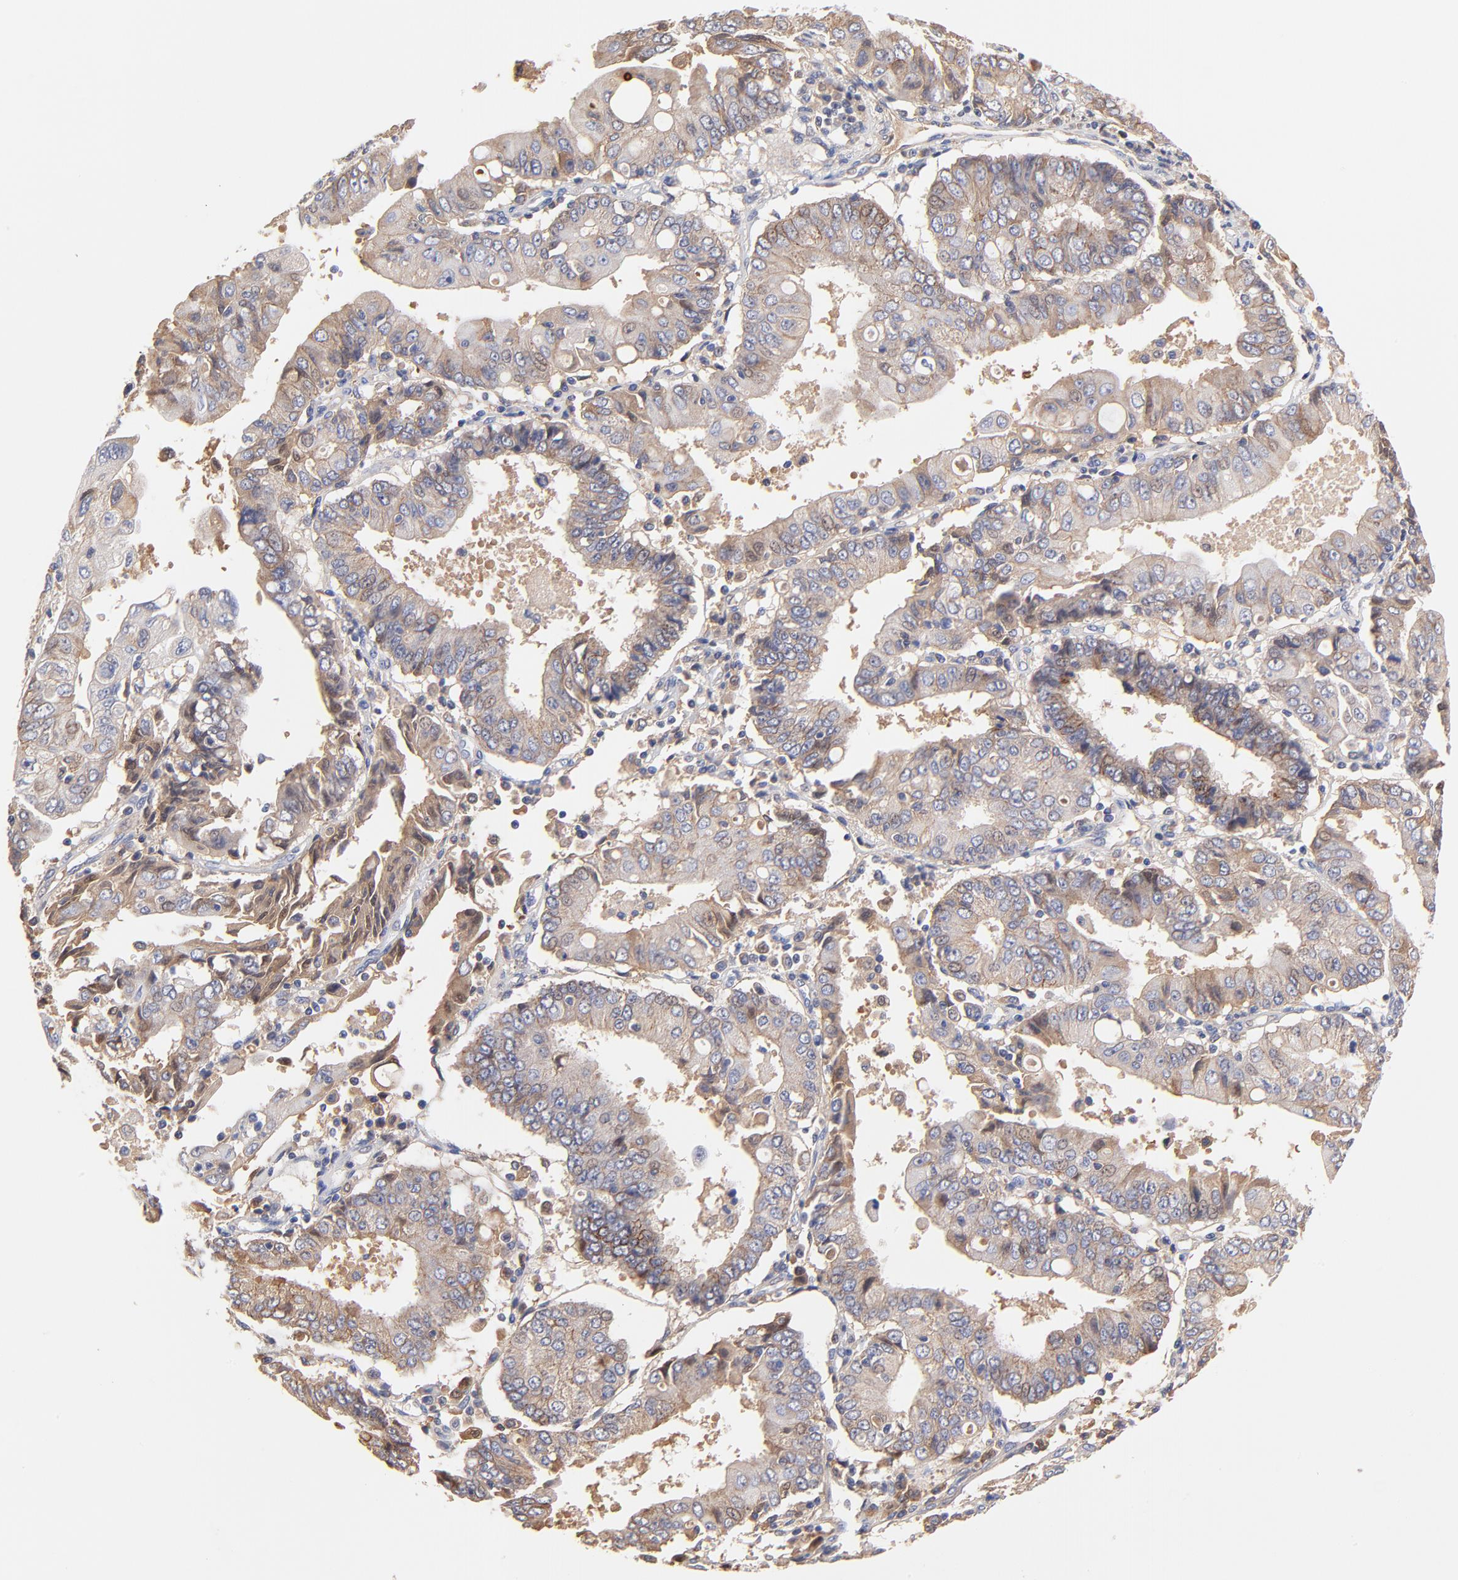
{"staining": {"intensity": "moderate", "quantity": ">75%", "location": "cytoplasmic/membranous"}, "tissue": "endometrial cancer", "cell_type": "Tumor cells", "image_type": "cancer", "snomed": [{"axis": "morphology", "description": "Adenocarcinoma, NOS"}, {"axis": "topography", "description": "Endometrium"}], "caption": "Moderate cytoplasmic/membranous protein staining is appreciated in approximately >75% of tumor cells in adenocarcinoma (endometrial).", "gene": "PTK7", "patient": {"sex": "female", "age": 75}}